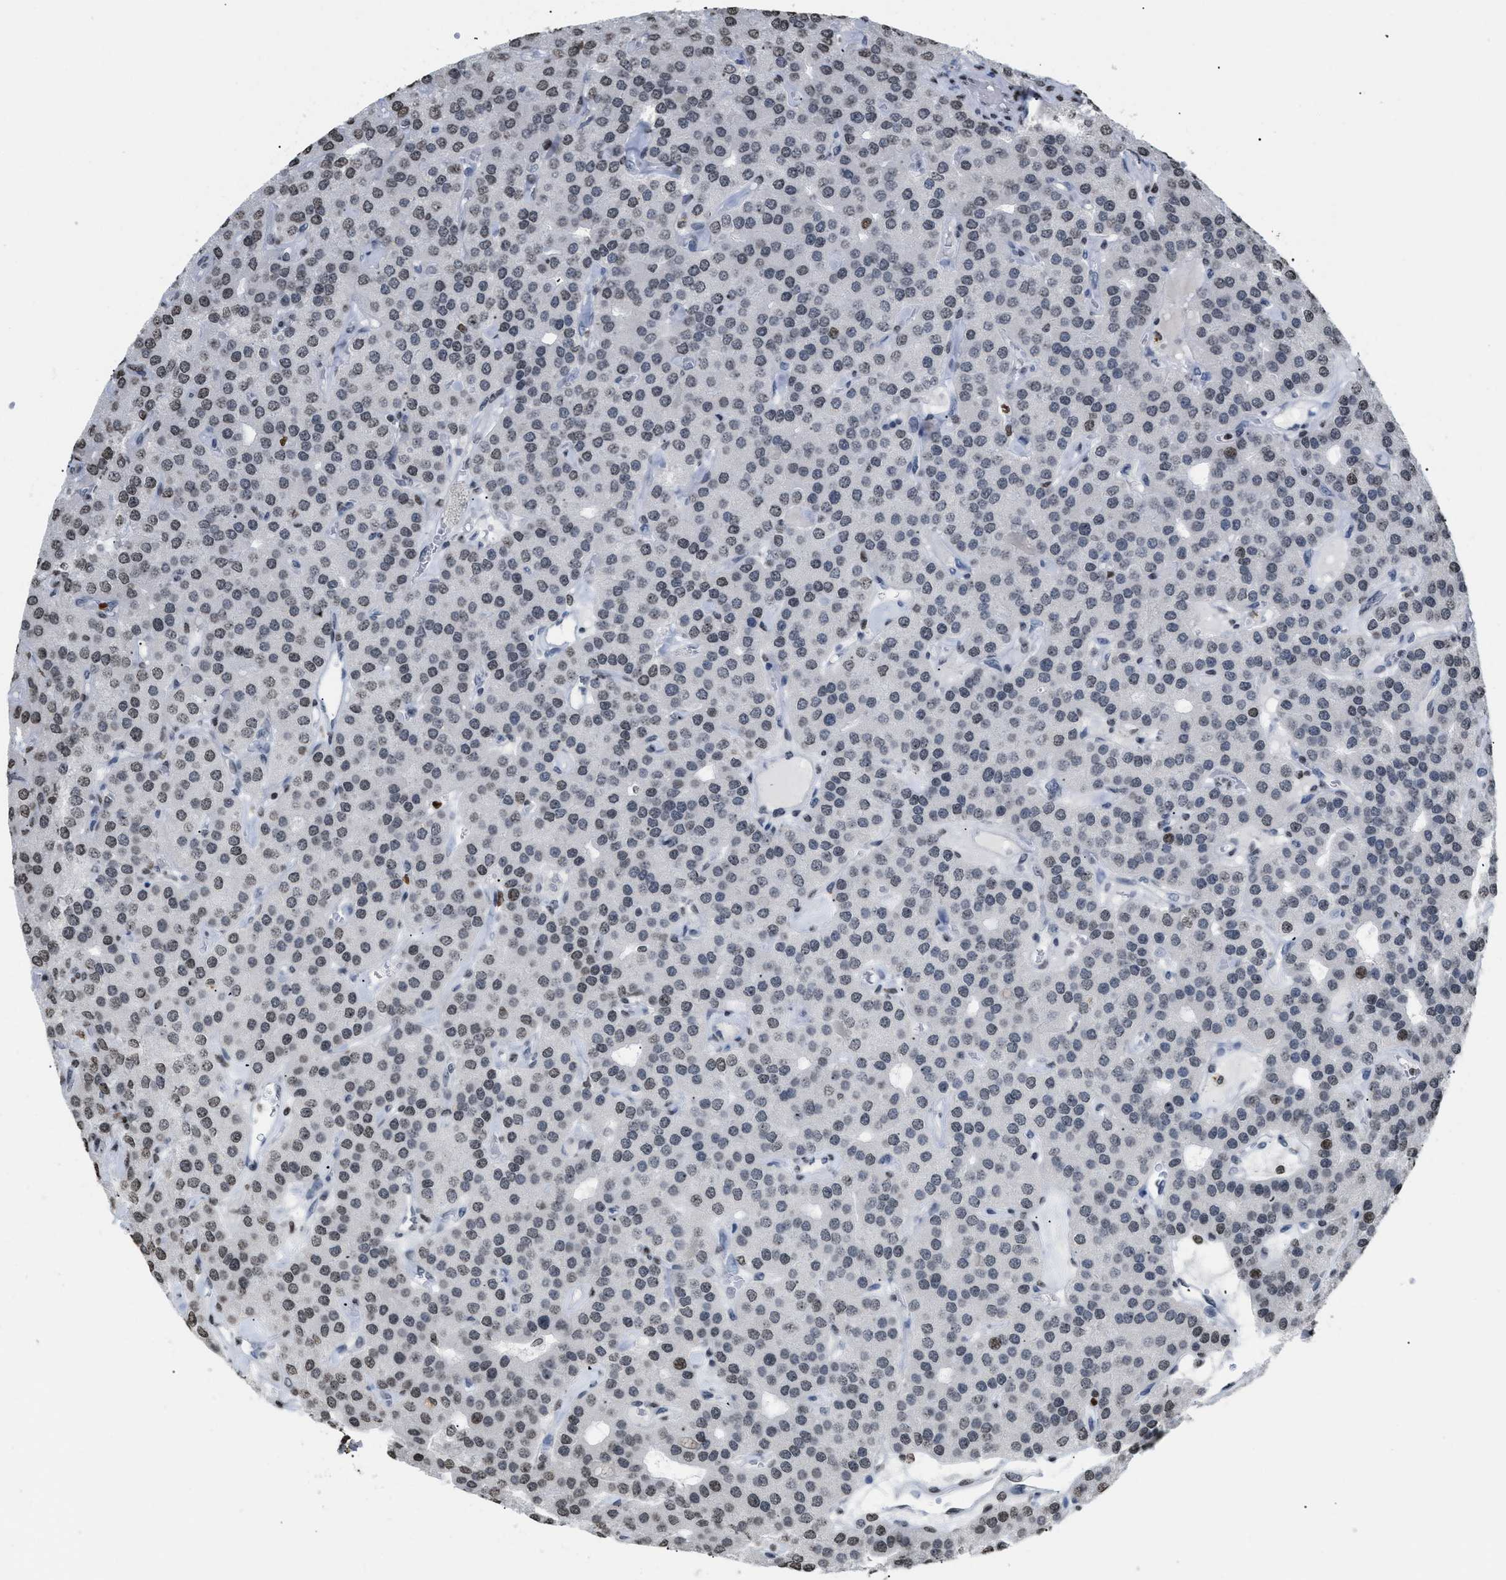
{"staining": {"intensity": "weak", "quantity": "25%-75%", "location": "nuclear"}, "tissue": "parathyroid gland", "cell_type": "Glandular cells", "image_type": "normal", "snomed": [{"axis": "morphology", "description": "Normal tissue, NOS"}, {"axis": "morphology", "description": "Adenoma, NOS"}, {"axis": "topography", "description": "Parathyroid gland"}], "caption": "This micrograph reveals immunohistochemistry staining of benign parathyroid gland, with low weak nuclear expression in approximately 25%-75% of glandular cells.", "gene": "HMGN2", "patient": {"sex": "female", "age": 86}}